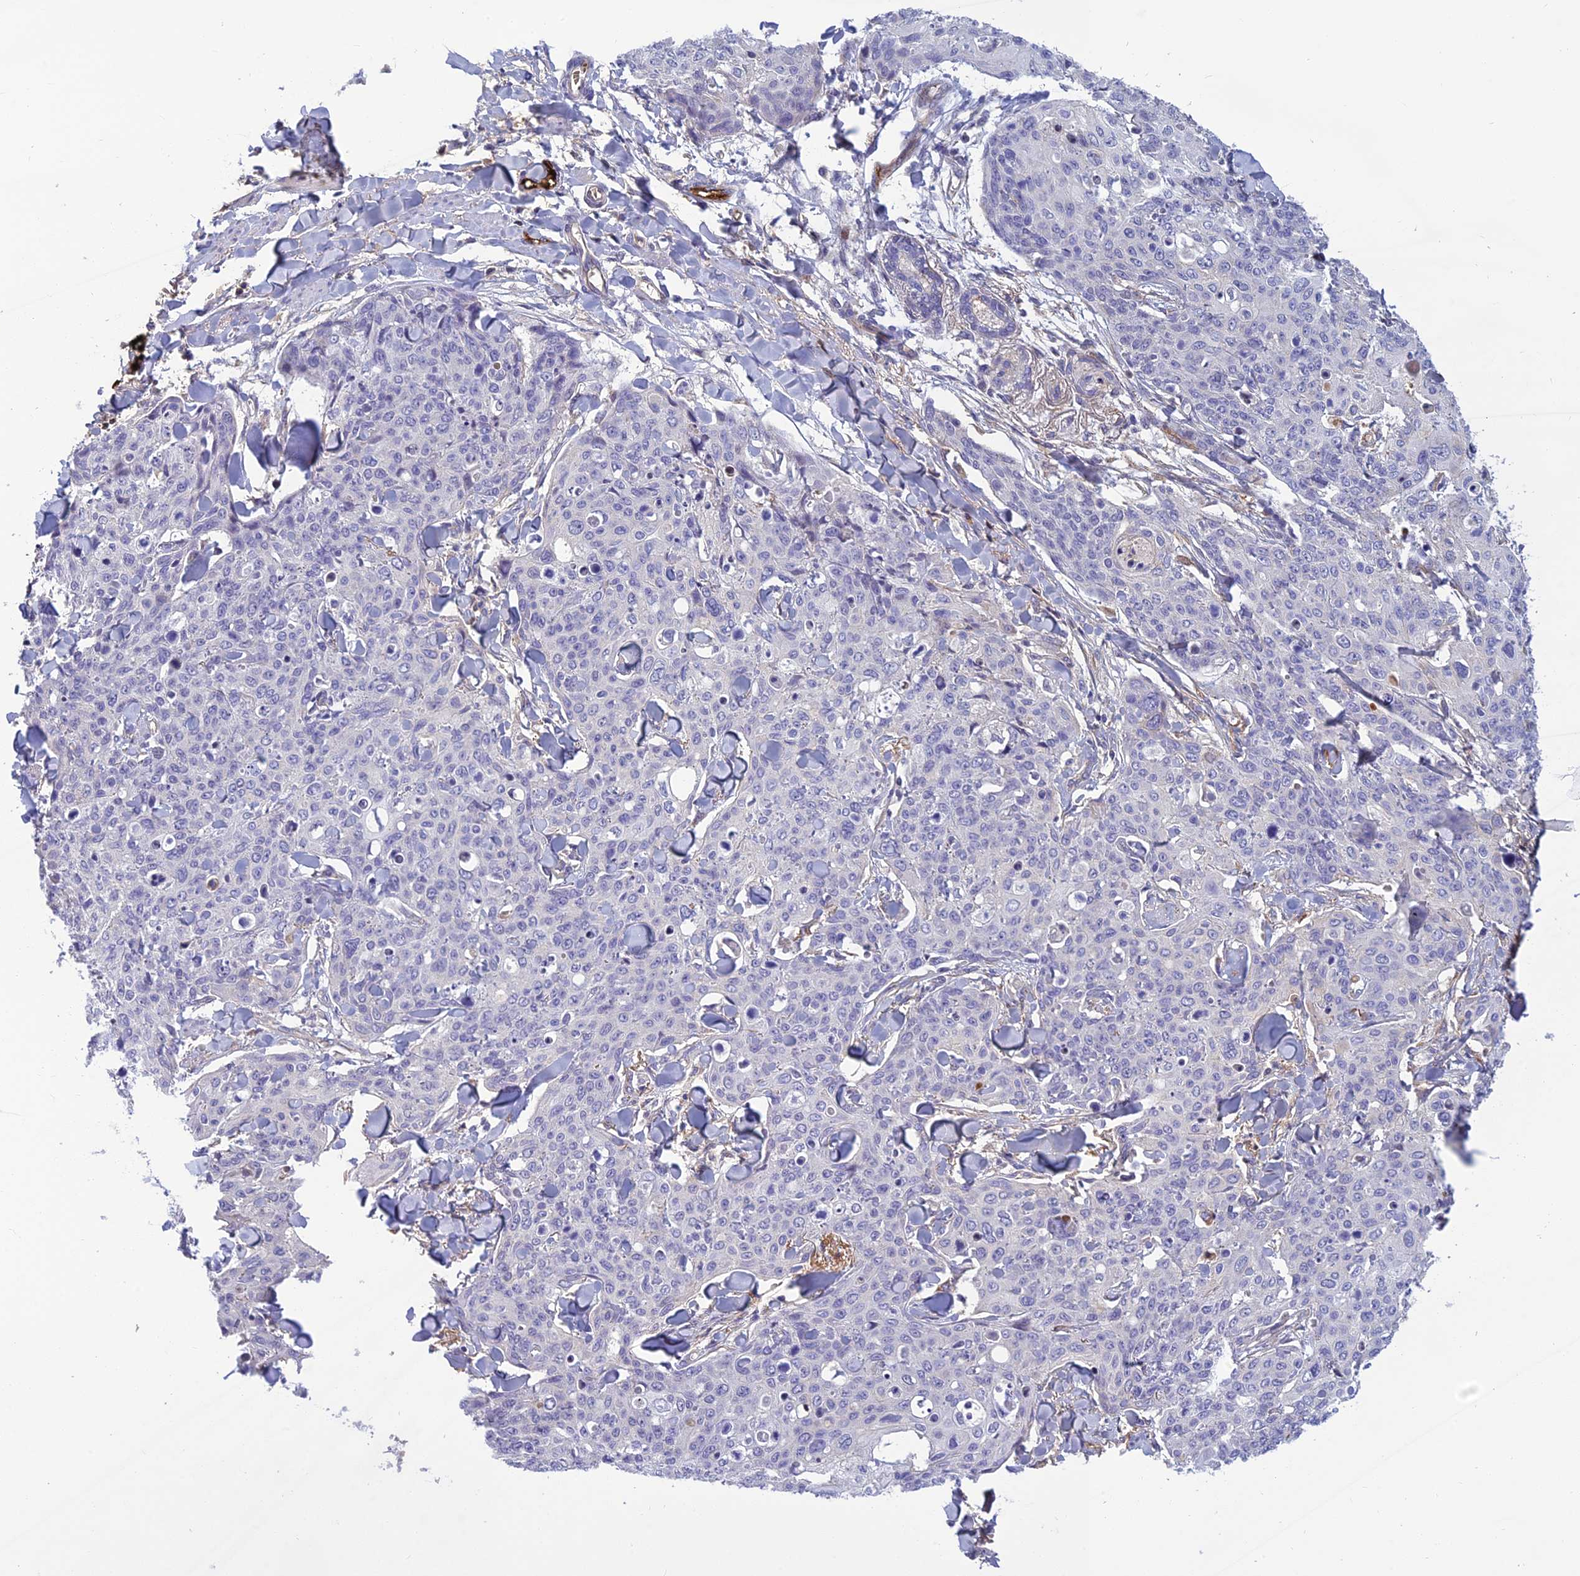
{"staining": {"intensity": "negative", "quantity": "none", "location": "none"}, "tissue": "skin cancer", "cell_type": "Tumor cells", "image_type": "cancer", "snomed": [{"axis": "morphology", "description": "Squamous cell carcinoma, NOS"}, {"axis": "topography", "description": "Skin"}, {"axis": "topography", "description": "Vulva"}], "caption": "Skin cancer (squamous cell carcinoma) was stained to show a protein in brown. There is no significant expression in tumor cells.", "gene": "CLEC11A", "patient": {"sex": "female", "age": 85}}